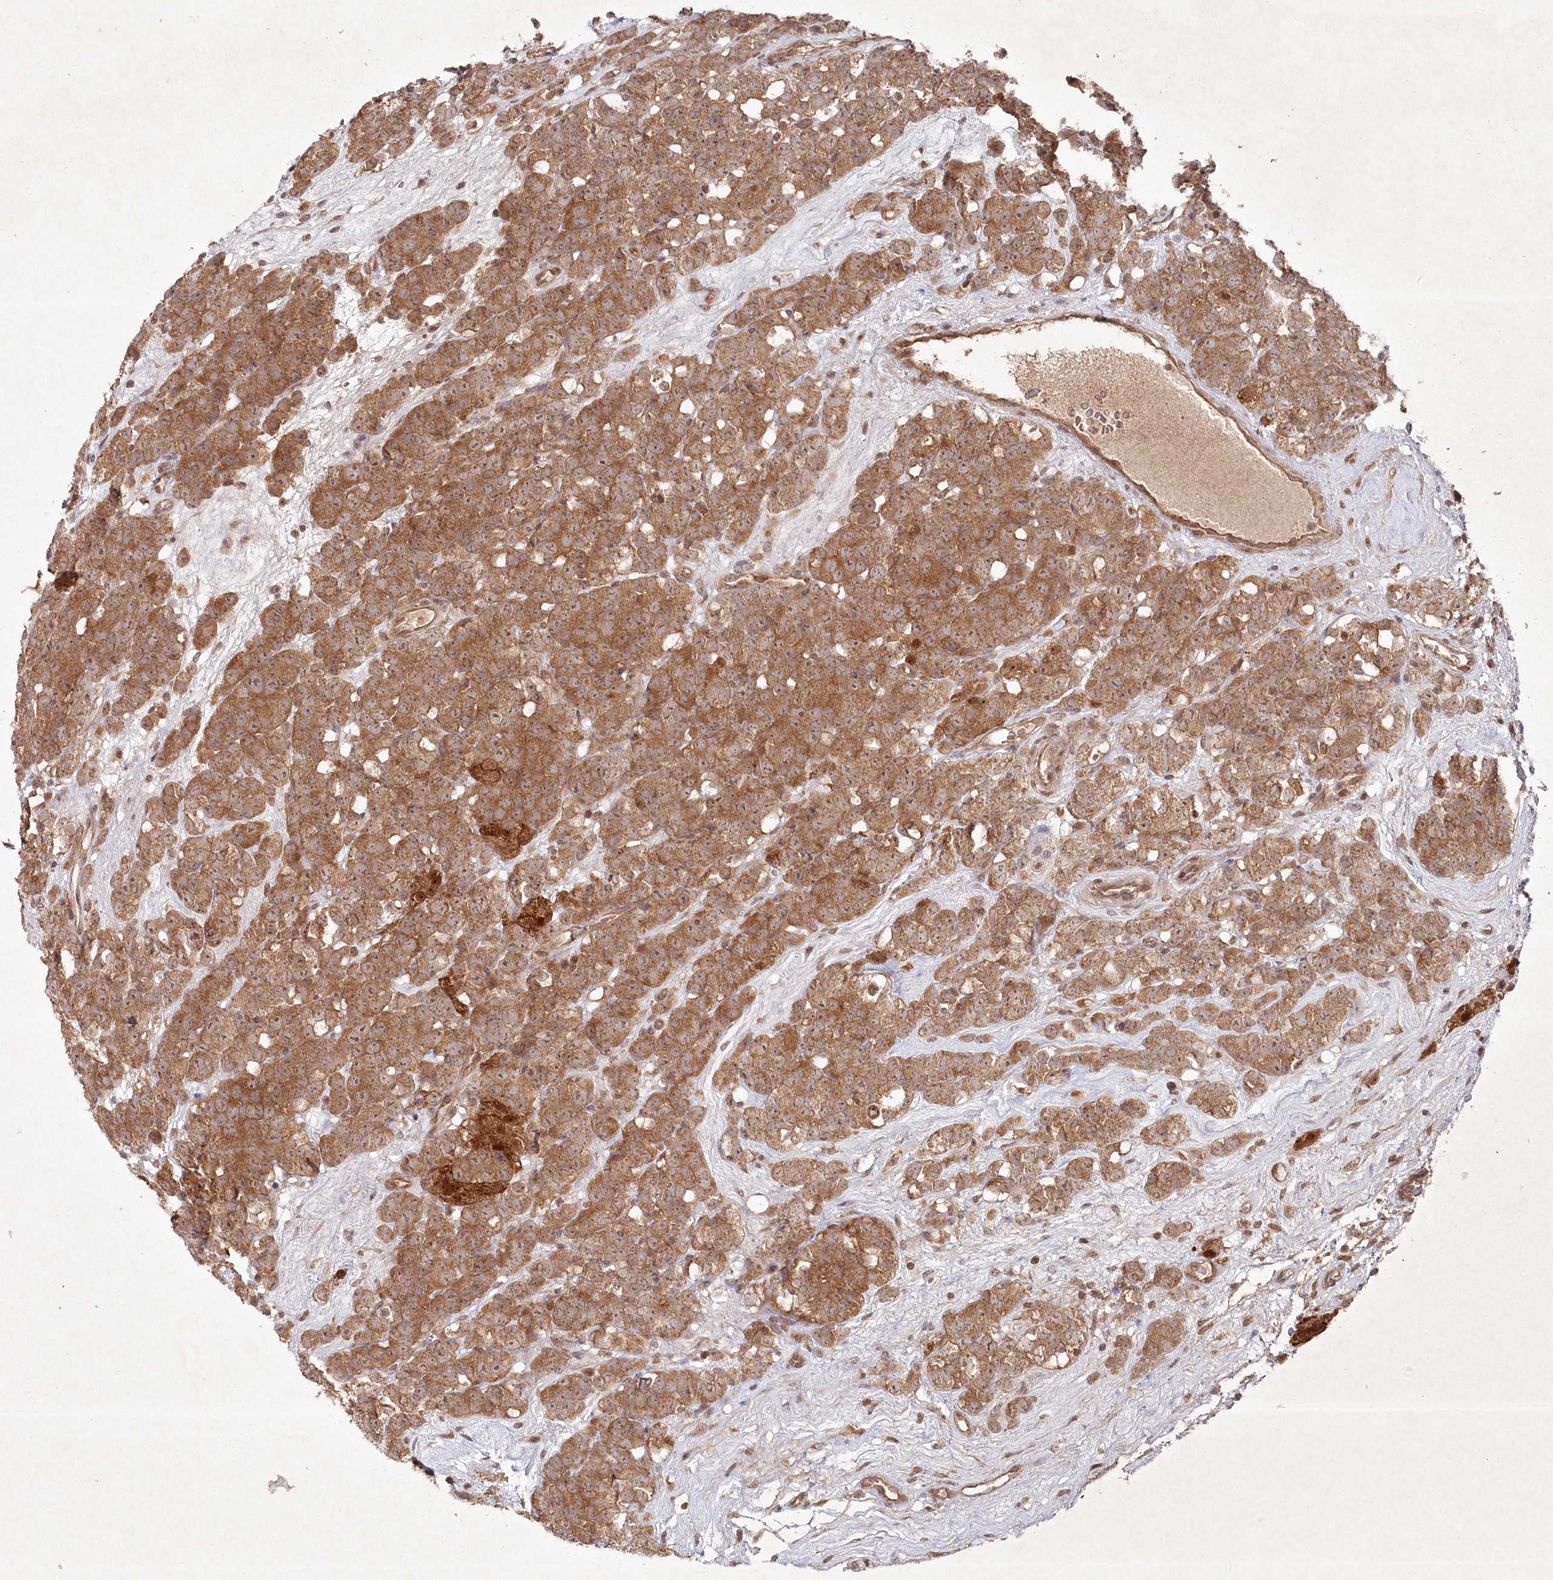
{"staining": {"intensity": "moderate", "quantity": ">75%", "location": "cytoplasmic/membranous"}, "tissue": "testis cancer", "cell_type": "Tumor cells", "image_type": "cancer", "snomed": [{"axis": "morphology", "description": "Seminoma, NOS"}, {"axis": "topography", "description": "Testis"}], "caption": "Testis seminoma stained with DAB IHC demonstrates medium levels of moderate cytoplasmic/membranous expression in approximately >75% of tumor cells.", "gene": "FBXL17", "patient": {"sex": "male", "age": 71}}